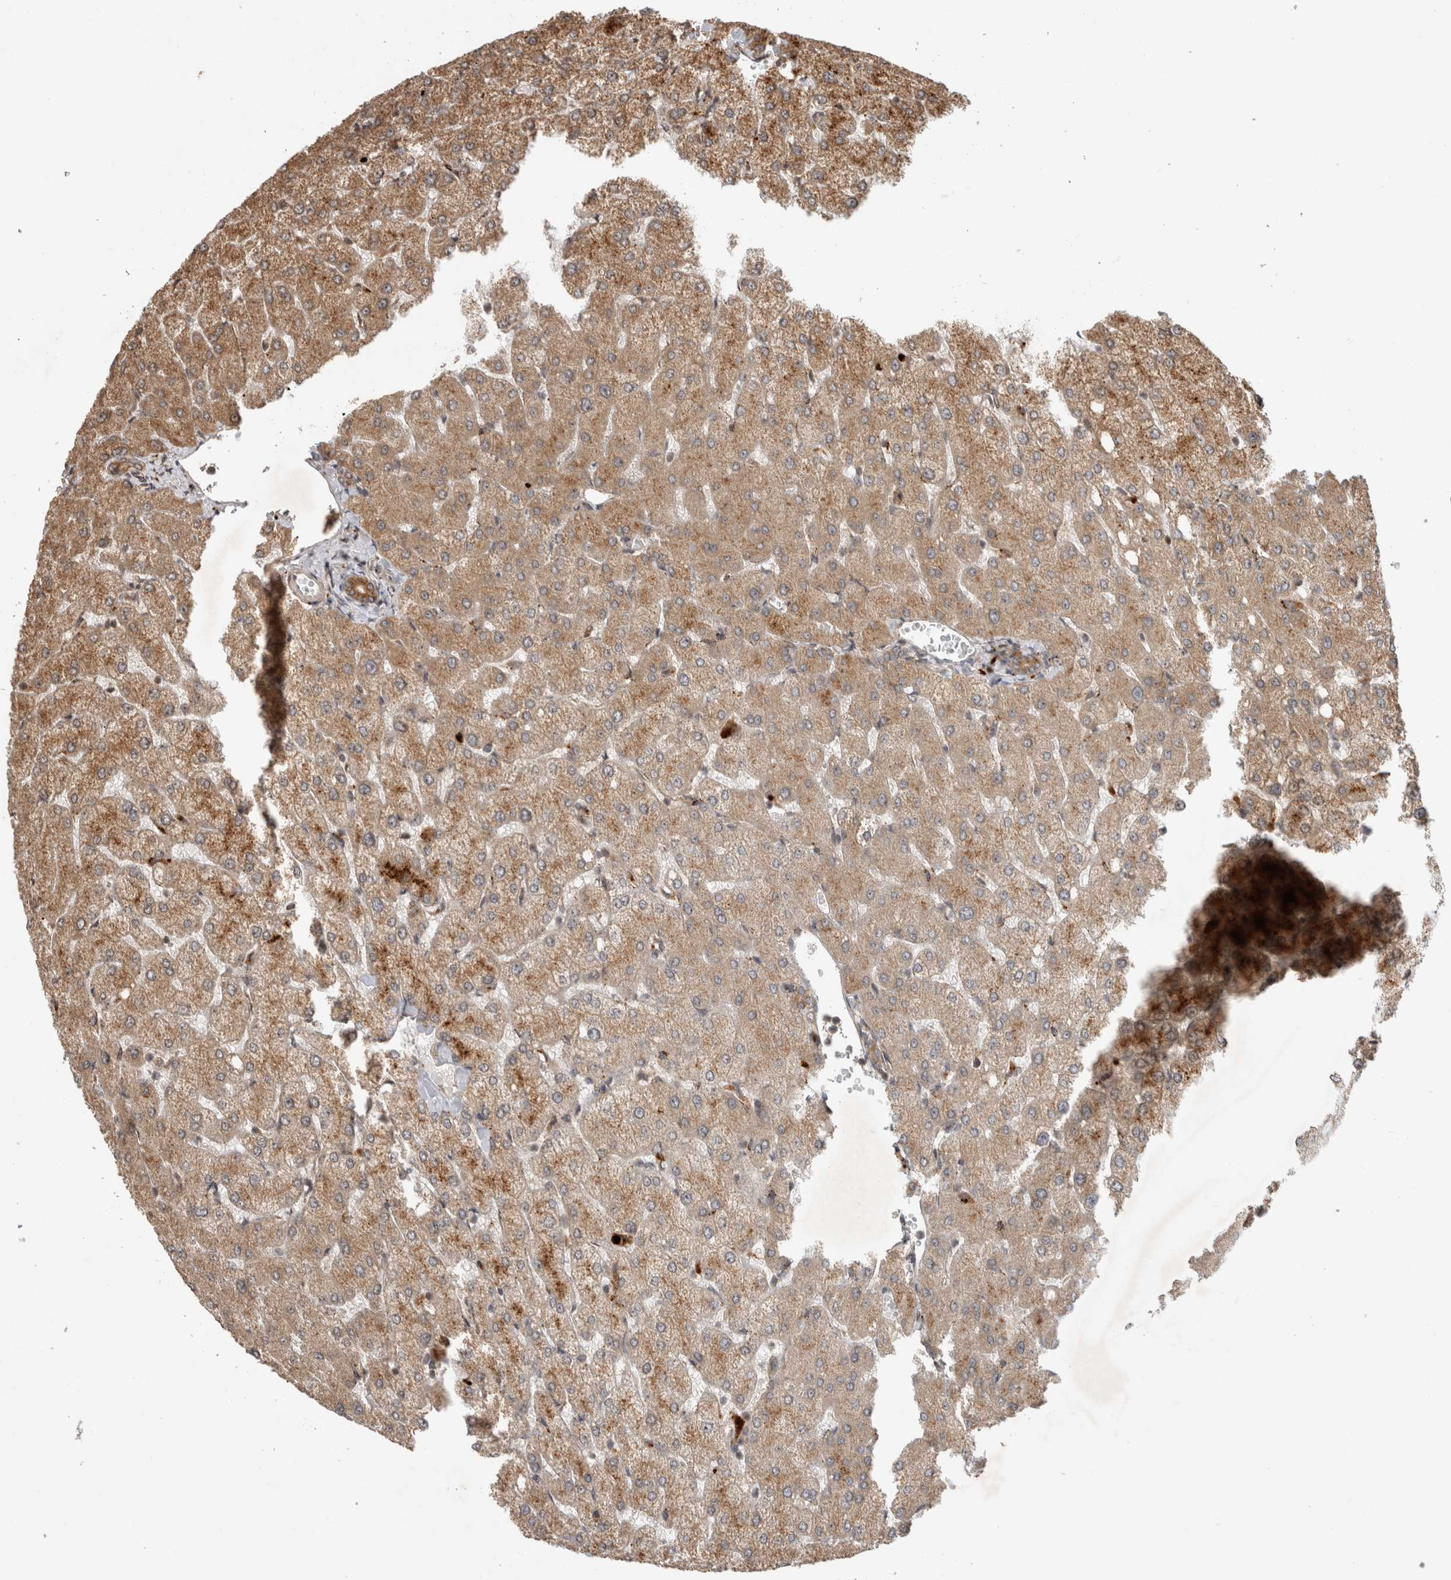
{"staining": {"intensity": "moderate", "quantity": "25%-75%", "location": "cytoplasmic/membranous"}, "tissue": "liver", "cell_type": "Cholangiocytes", "image_type": "normal", "snomed": [{"axis": "morphology", "description": "Normal tissue, NOS"}, {"axis": "topography", "description": "Liver"}], "caption": "DAB (3,3'-diaminobenzidine) immunohistochemical staining of benign human liver exhibits moderate cytoplasmic/membranous protein positivity in approximately 25%-75% of cholangiocytes. The staining was performed using DAB (3,3'-diaminobenzidine) to visualize the protein expression in brown, while the nuclei were stained in blue with hematoxylin (Magnification: 20x).", "gene": "PITPNC1", "patient": {"sex": "female", "age": 54}}